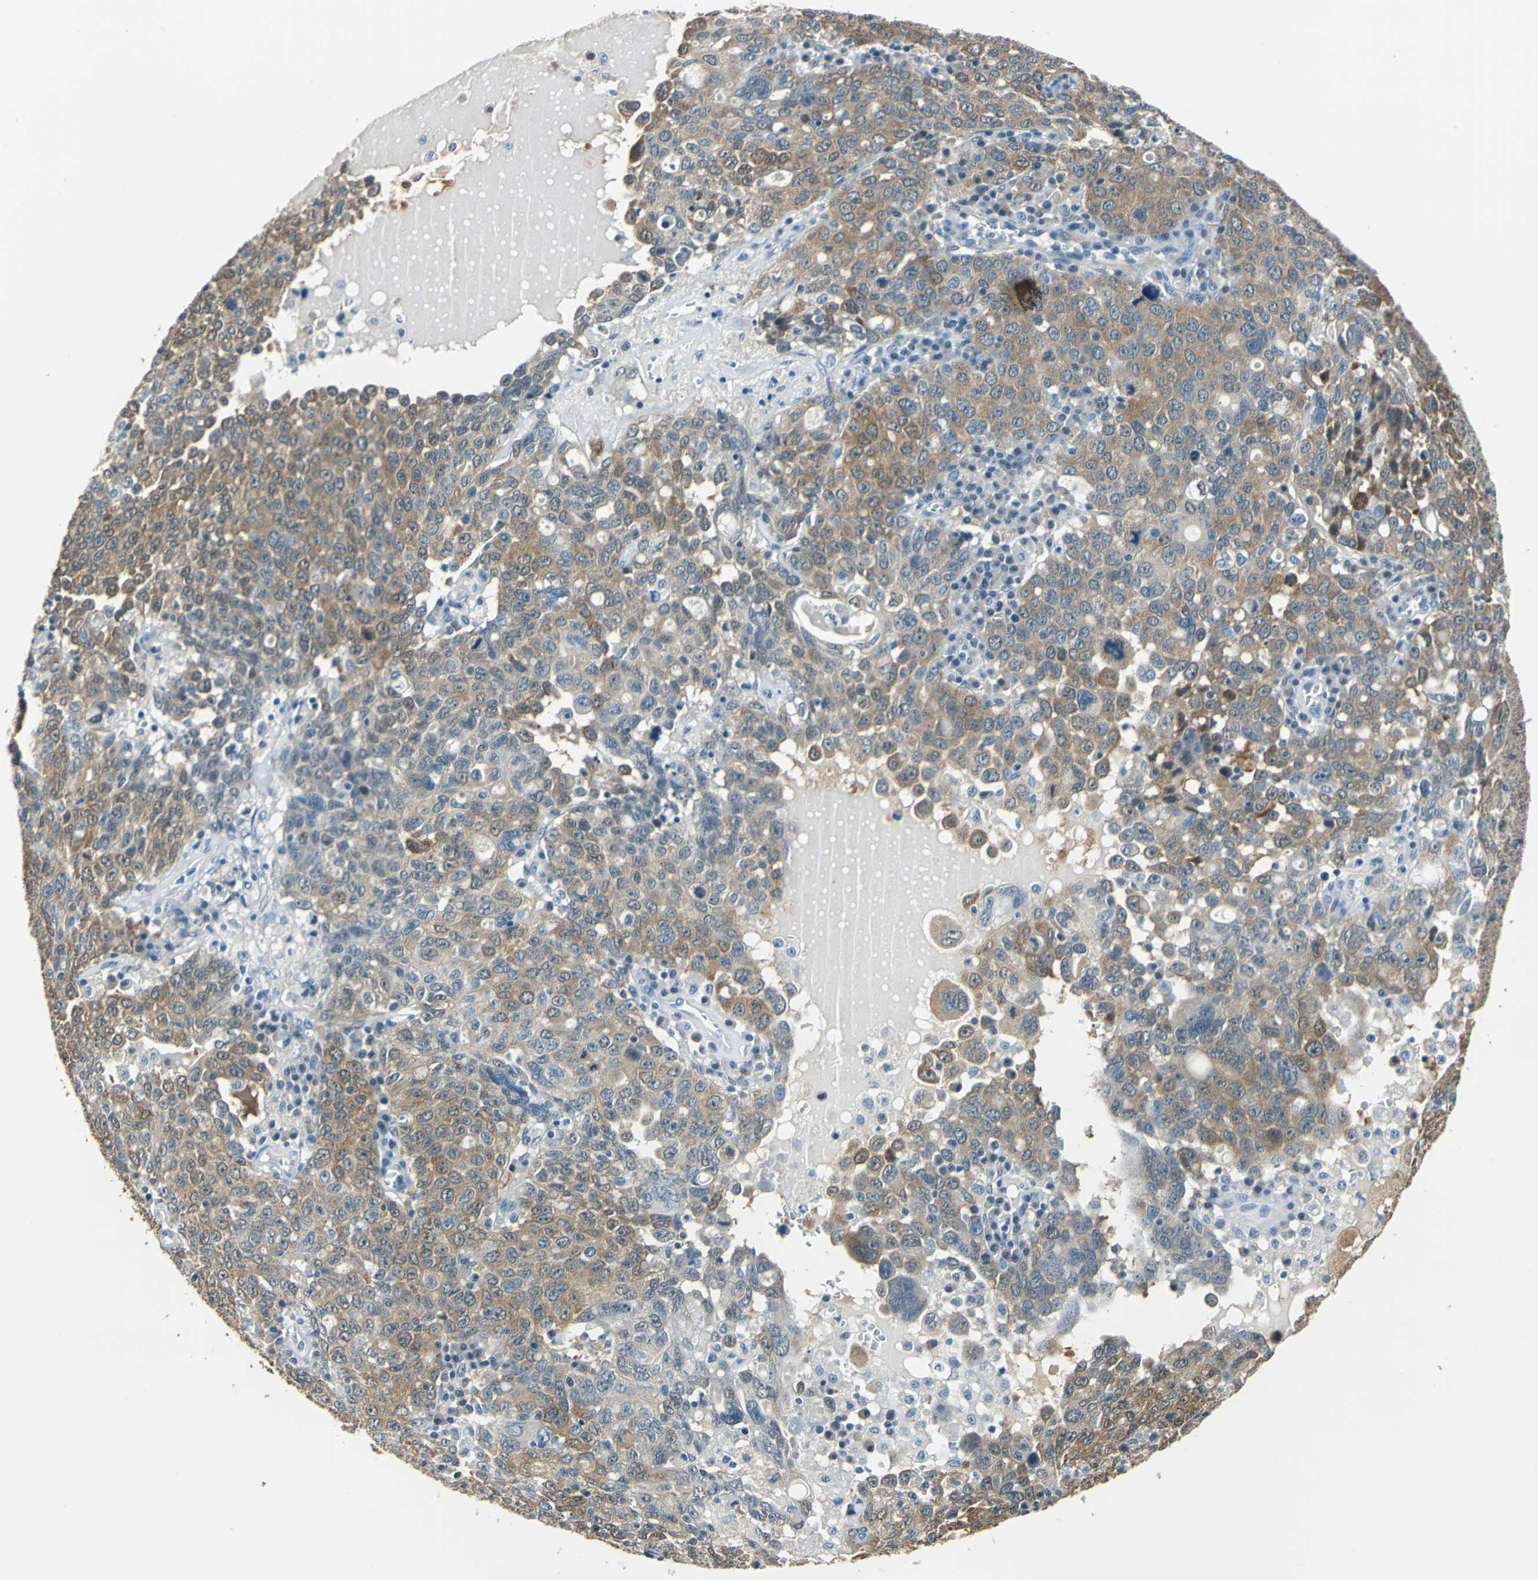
{"staining": {"intensity": "moderate", "quantity": ">75%", "location": "cytoplasmic/membranous"}, "tissue": "ovarian cancer", "cell_type": "Tumor cells", "image_type": "cancer", "snomed": [{"axis": "morphology", "description": "Carcinoma, endometroid"}, {"axis": "topography", "description": "Ovary"}], "caption": "Immunohistochemistry histopathology image of neoplastic tissue: ovarian endometroid carcinoma stained using immunohistochemistry (IHC) displays medium levels of moderate protein expression localized specifically in the cytoplasmic/membranous of tumor cells, appearing as a cytoplasmic/membranous brown color.", "gene": "FKBP4", "patient": {"sex": "female", "age": 62}}